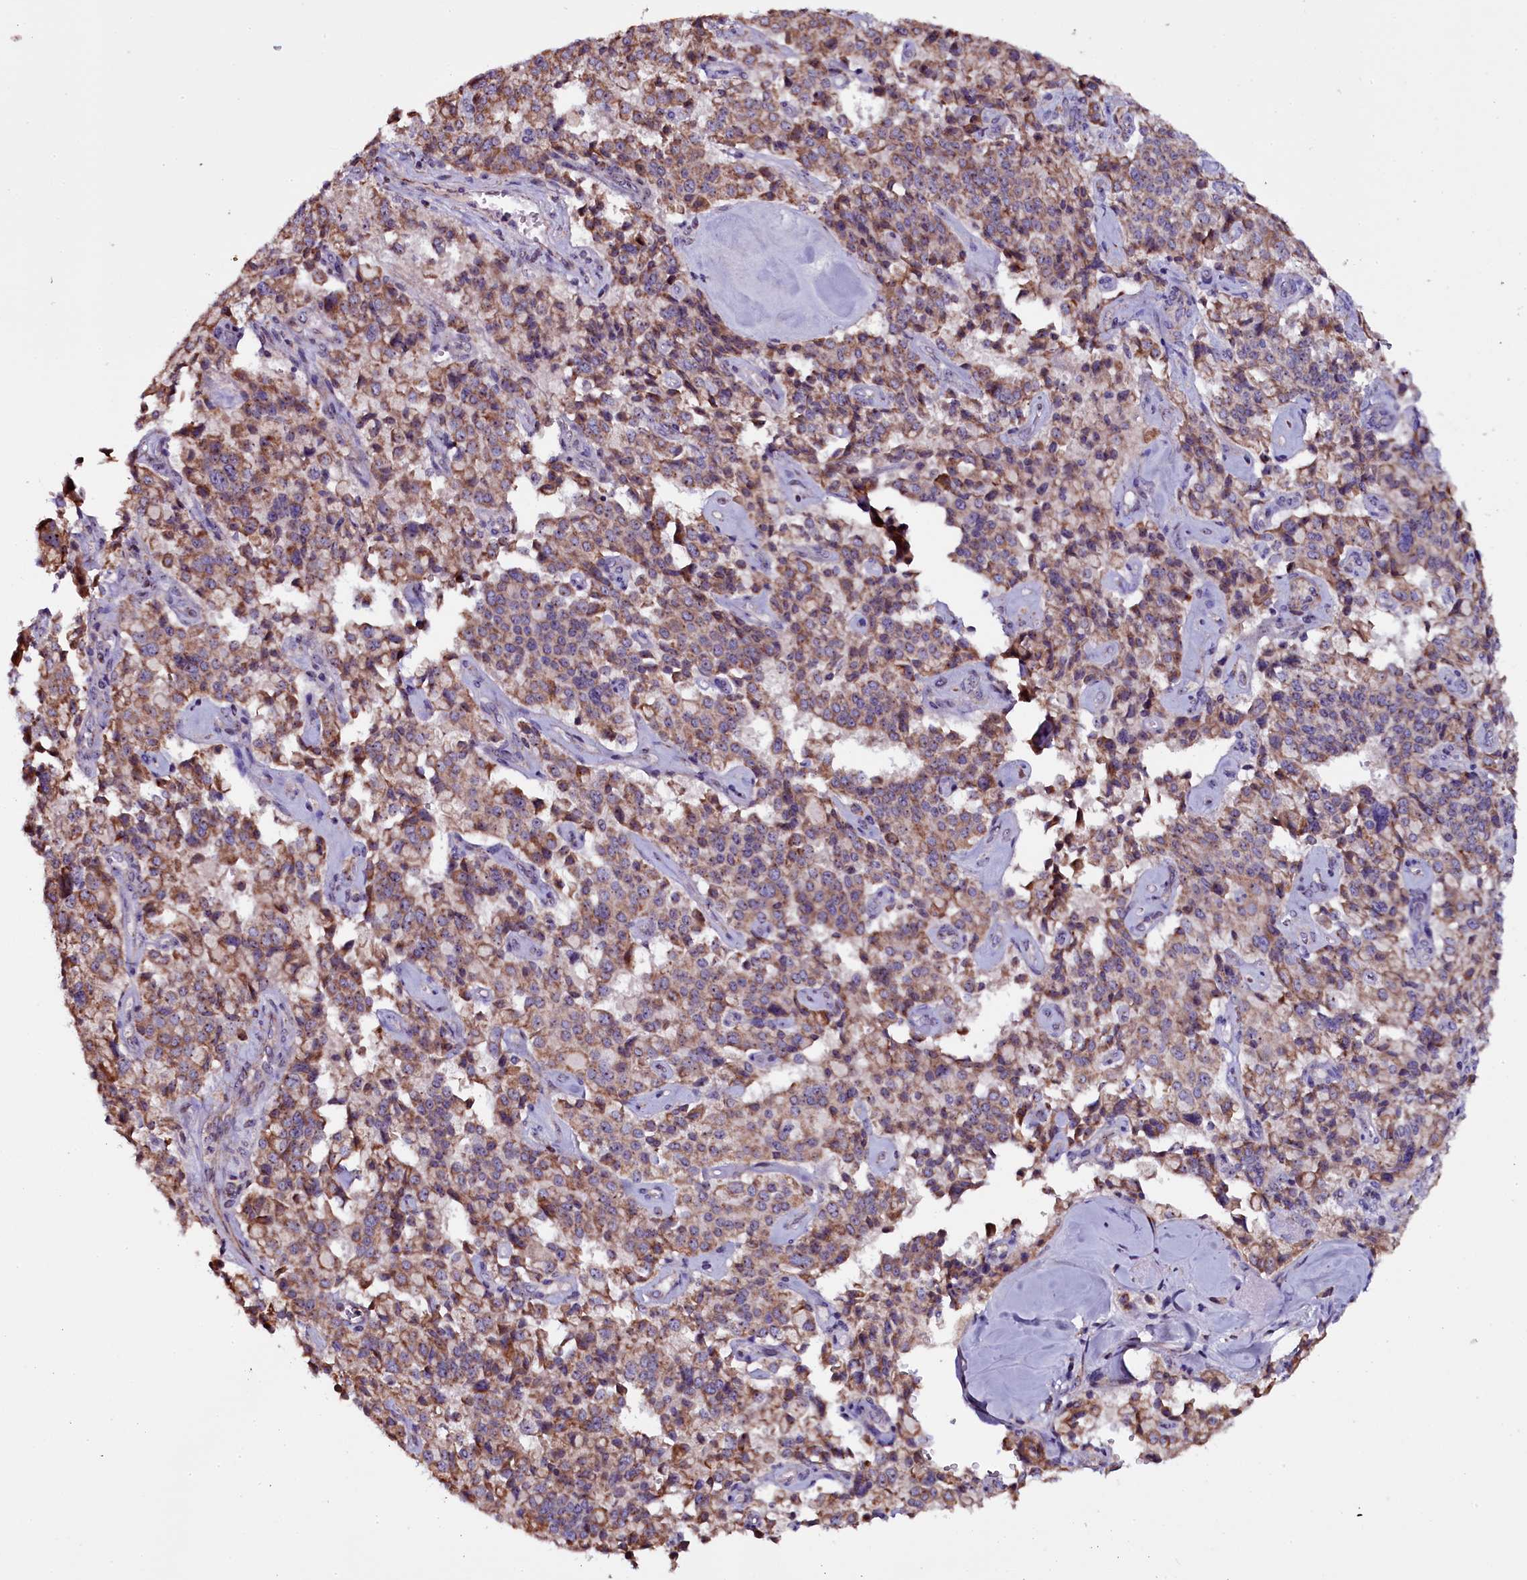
{"staining": {"intensity": "moderate", "quantity": ">75%", "location": "cytoplasmic/membranous"}, "tissue": "pancreatic cancer", "cell_type": "Tumor cells", "image_type": "cancer", "snomed": [{"axis": "morphology", "description": "Adenocarcinoma, NOS"}, {"axis": "topography", "description": "Pancreas"}], "caption": "A histopathology image of pancreatic adenocarcinoma stained for a protein exhibits moderate cytoplasmic/membranous brown staining in tumor cells.", "gene": "NAA80", "patient": {"sex": "male", "age": 65}}